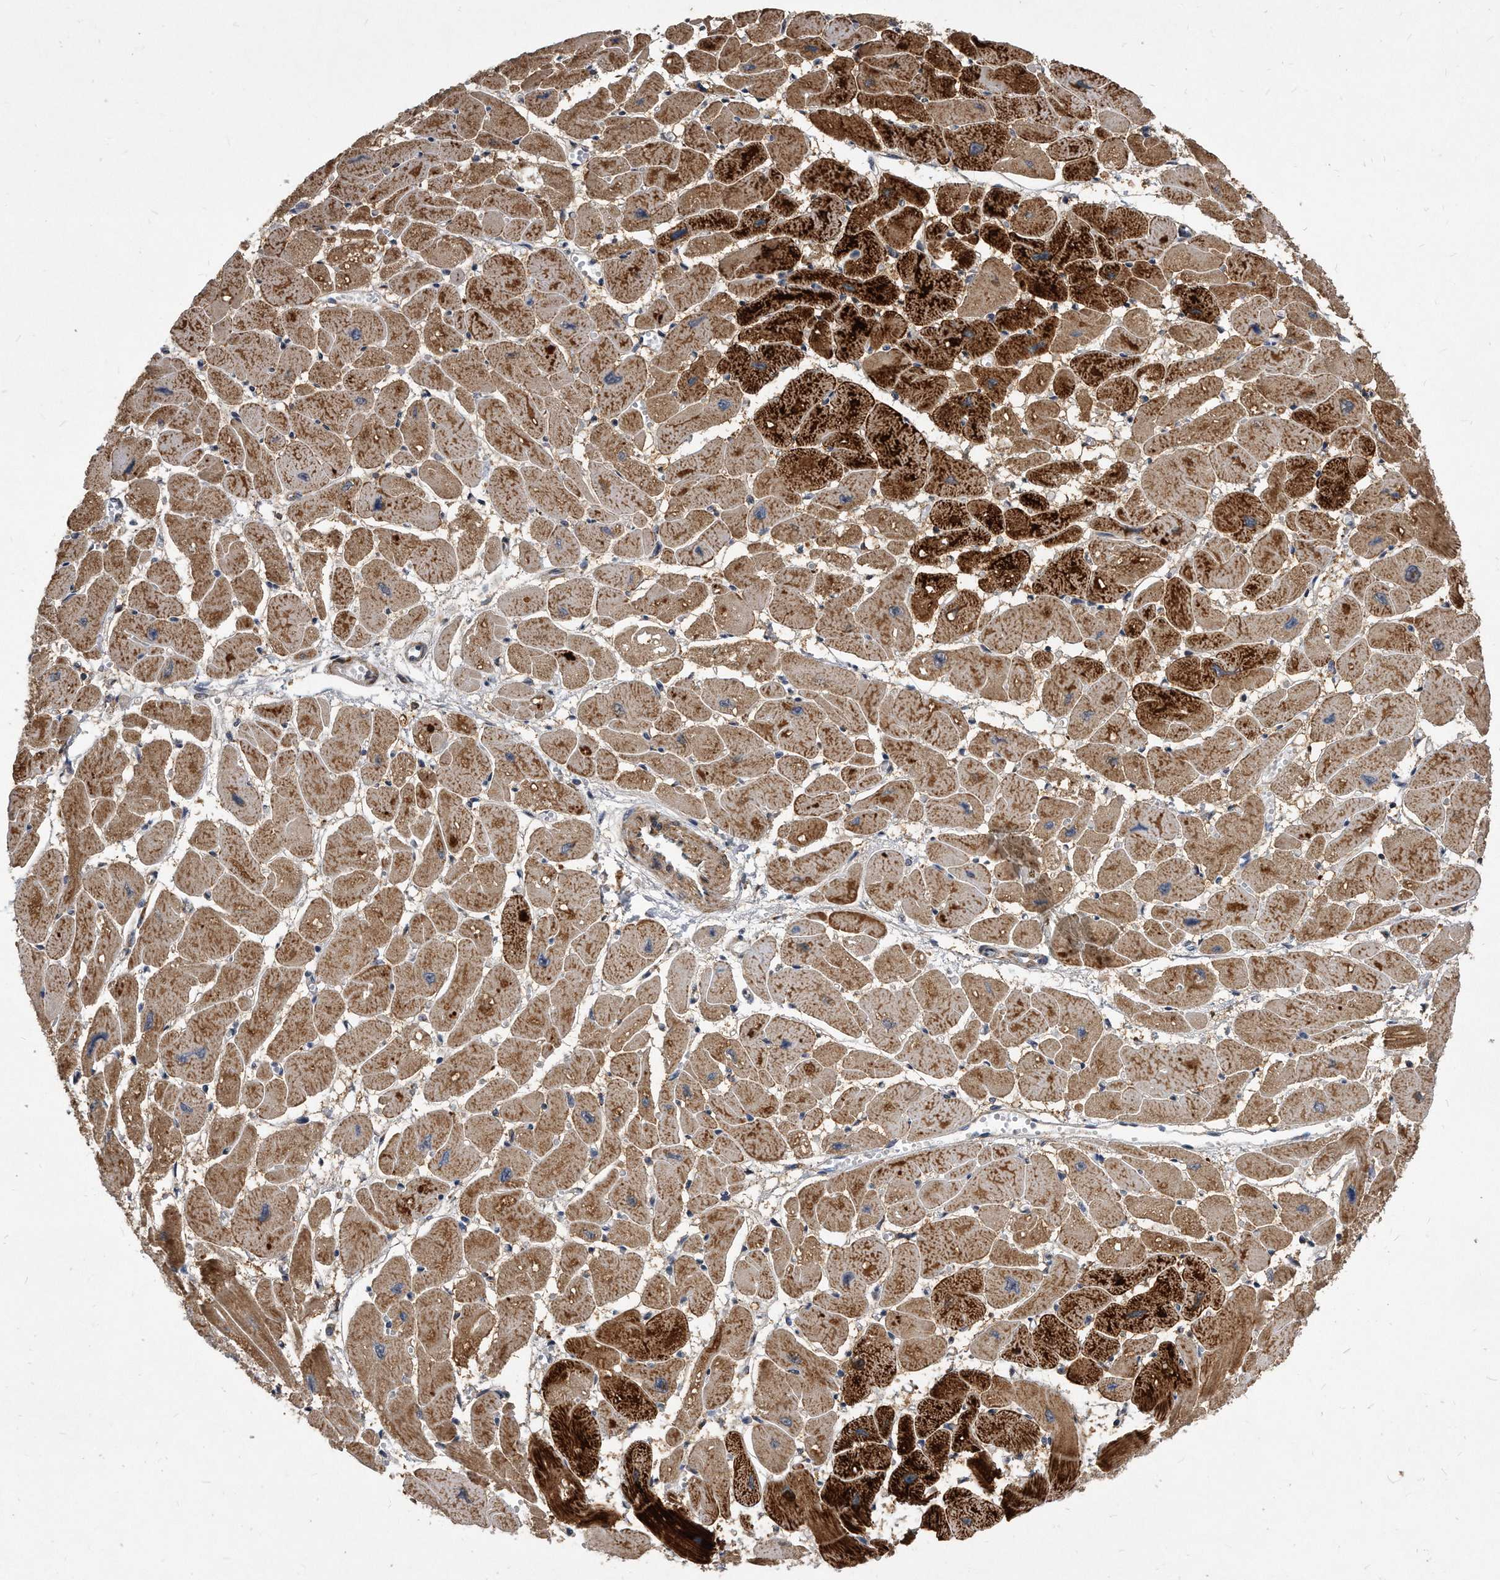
{"staining": {"intensity": "strong", "quantity": ">75%", "location": "cytoplasmic/membranous"}, "tissue": "heart muscle", "cell_type": "Cardiomyocytes", "image_type": "normal", "snomed": [{"axis": "morphology", "description": "Normal tissue, NOS"}, {"axis": "topography", "description": "Heart"}], "caption": "Immunohistochemical staining of normal heart muscle reveals strong cytoplasmic/membranous protein expression in about >75% of cardiomyocytes.", "gene": "SOBP", "patient": {"sex": "female", "age": 54}}